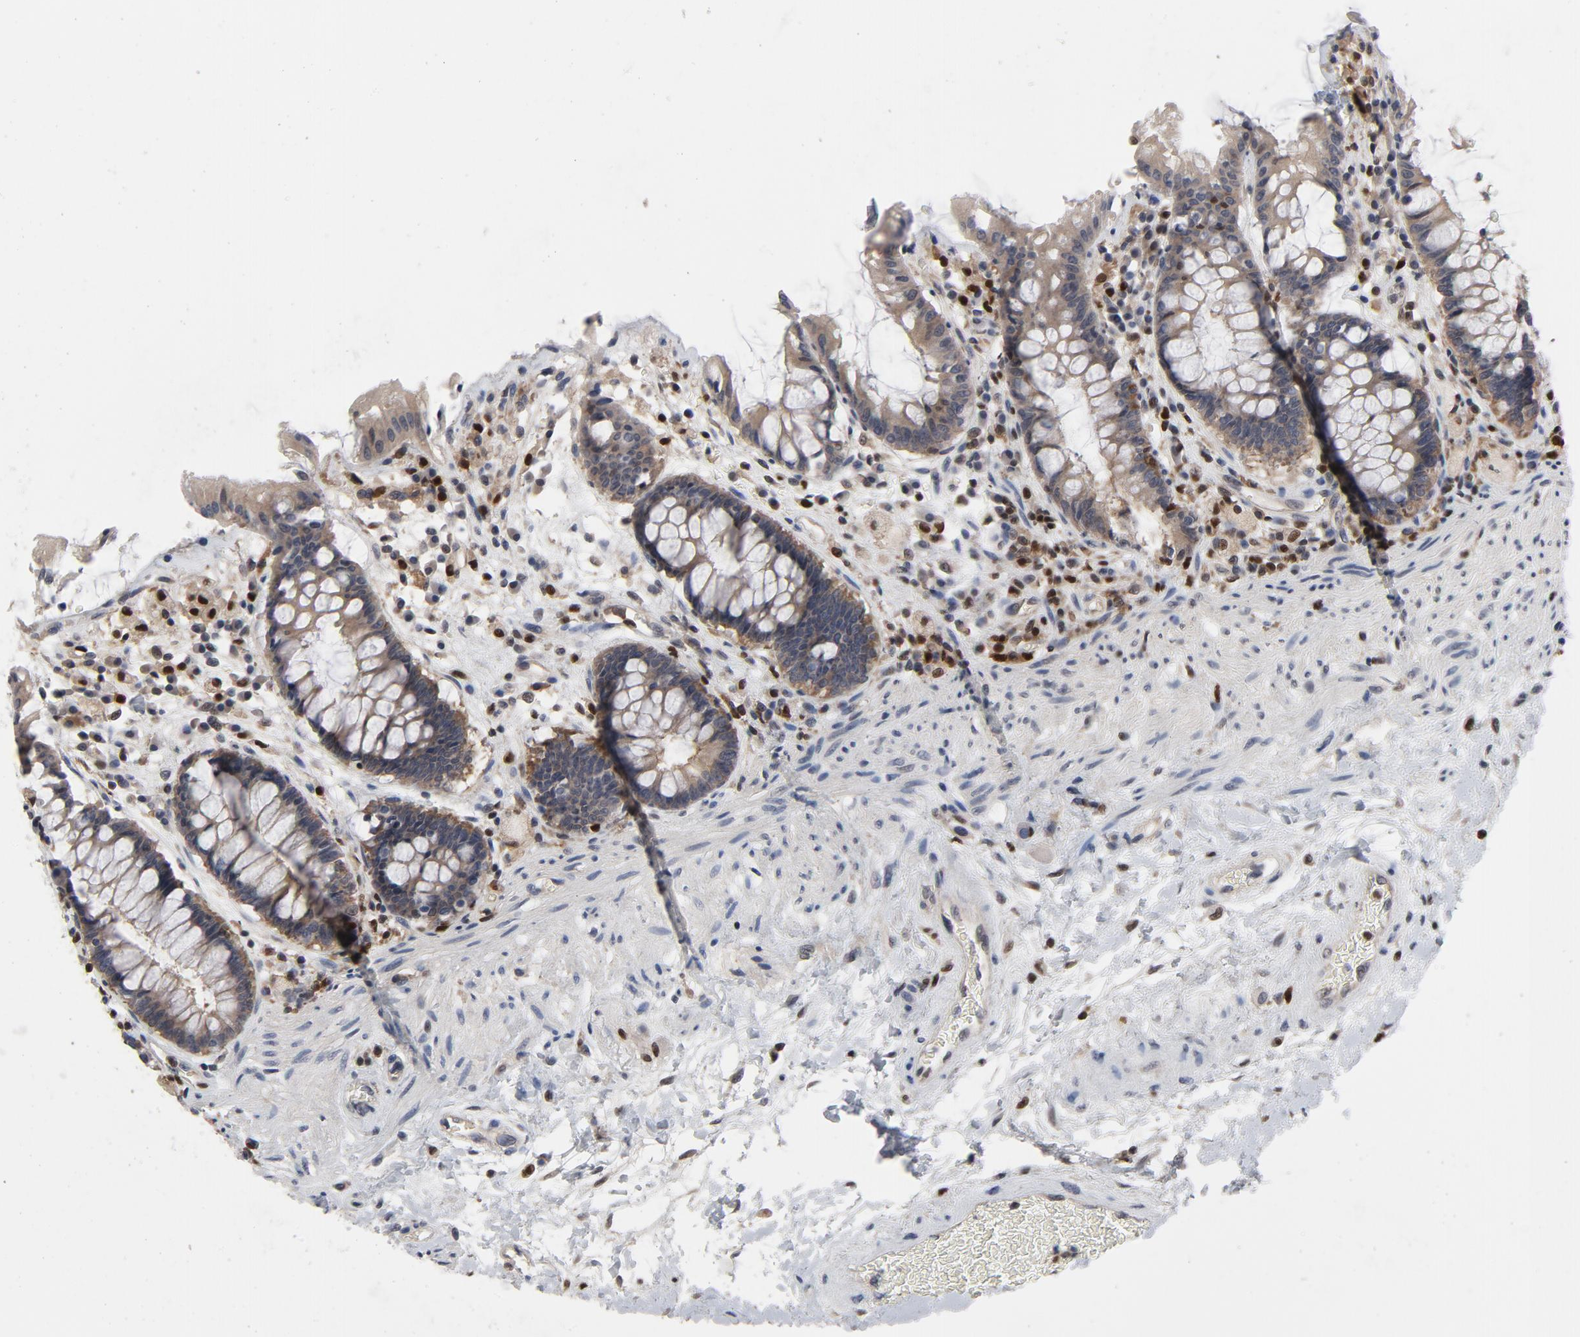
{"staining": {"intensity": "moderate", "quantity": ">75%", "location": "cytoplasmic/membranous"}, "tissue": "rectum", "cell_type": "Glandular cells", "image_type": "normal", "snomed": [{"axis": "morphology", "description": "Normal tissue, NOS"}, {"axis": "topography", "description": "Rectum"}], "caption": "Immunohistochemistry (IHC) photomicrograph of benign rectum: rectum stained using immunohistochemistry (IHC) reveals medium levels of moderate protein expression localized specifically in the cytoplasmic/membranous of glandular cells, appearing as a cytoplasmic/membranous brown color.", "gene": "NFKB1", "patient": {"sex": "female", "age": 46}}